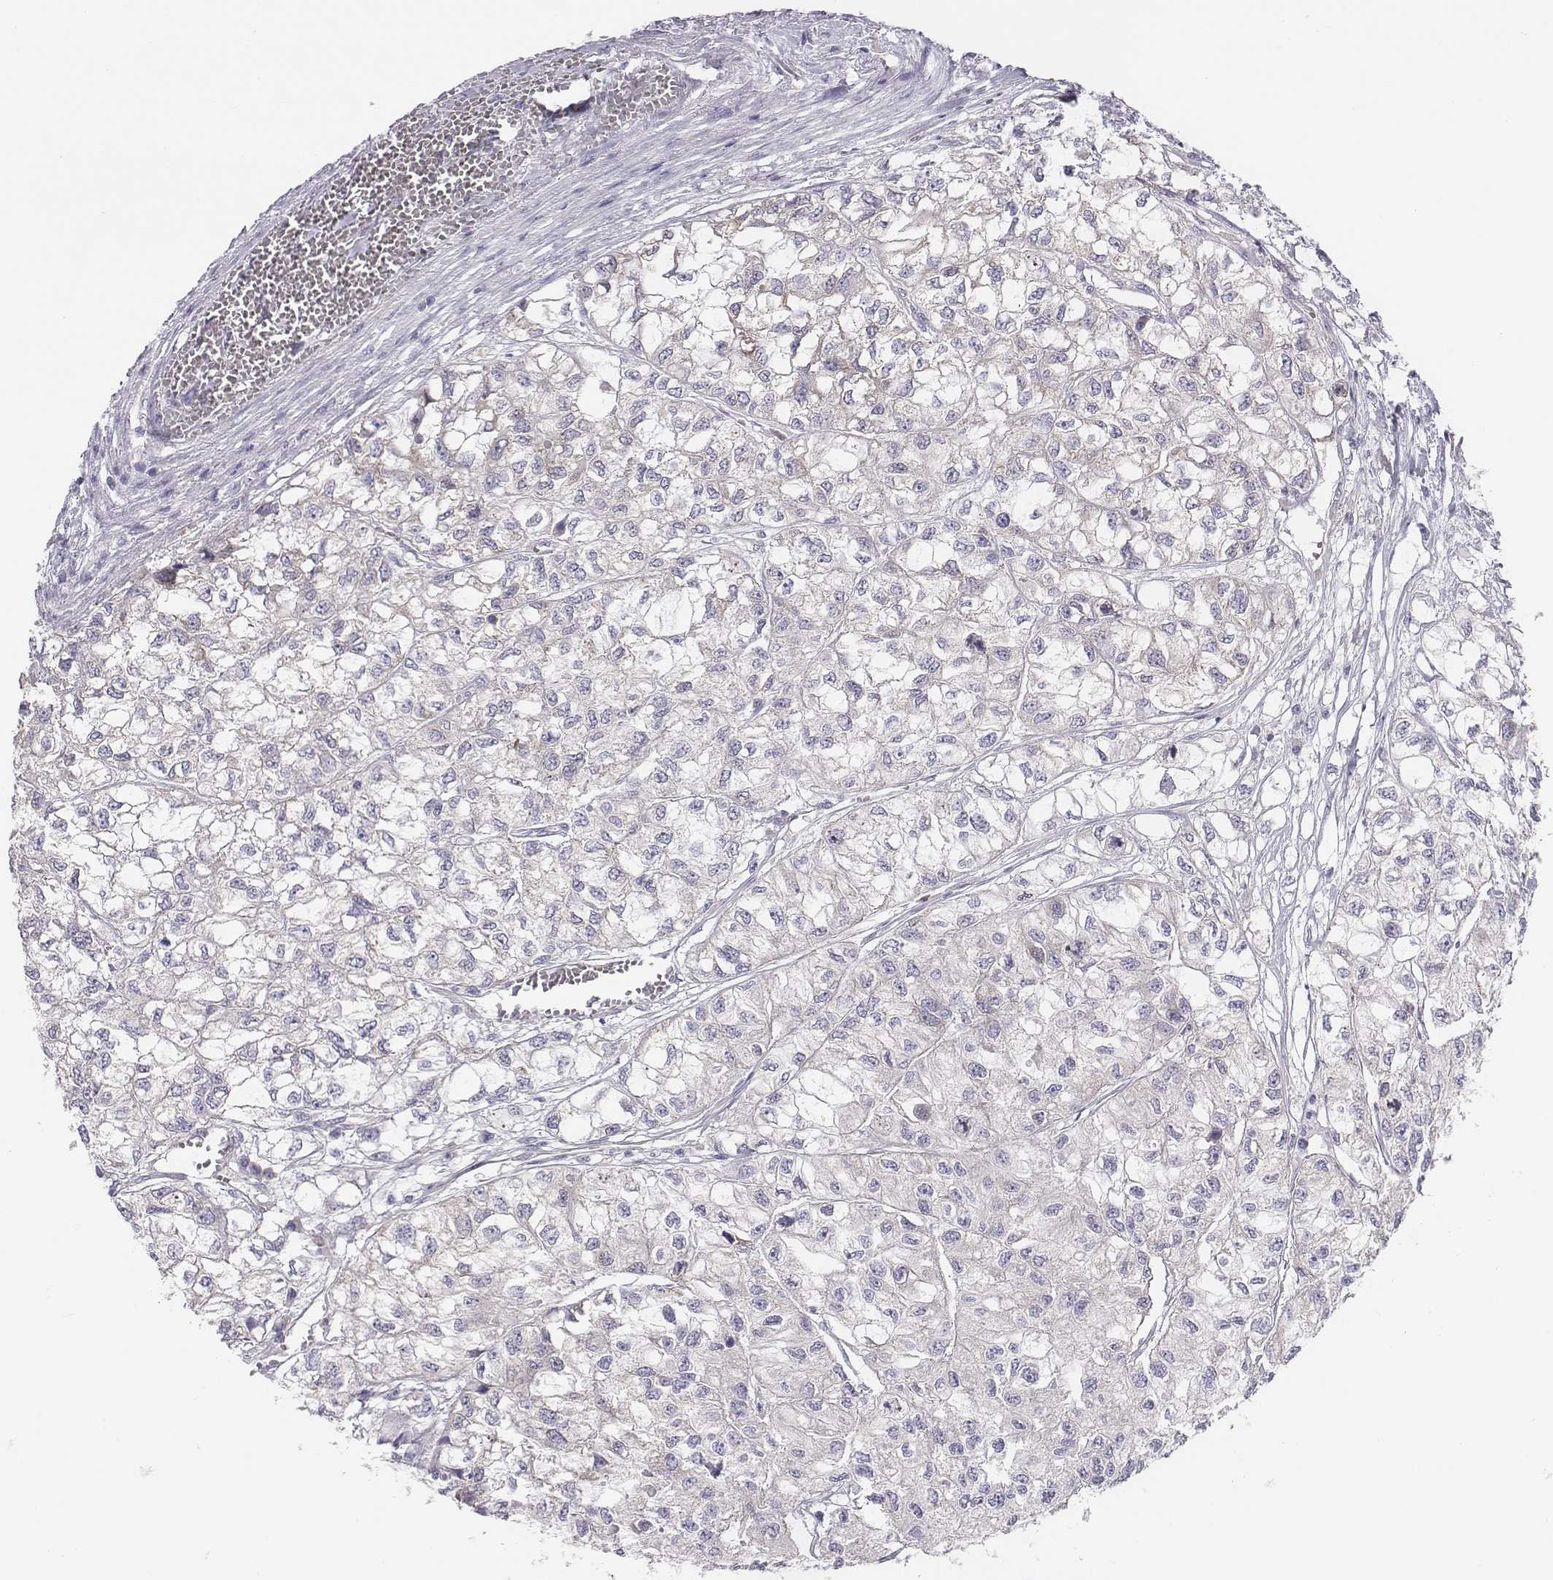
{"staining": {"intensity": "negative", "quantity": "none", "location": "none"}, "tissue": "renal cancer", "cell_type": "Tumor cells", "image_type": "cancer", "snomed": [{"axis": "morphology", "description": "Adenocarcinoma, NOS"}, {"axis": "topography", "description": "Kidney"}], "caption": "High magnification brightfield microscopy of renal adenocarcinoma stained with DAB (brown) and counterstained with hematoxylin (blue): tumor cells show no significant positivity.", "gene": "CHST14", "patient": {"sex": "male", "age": 56}}